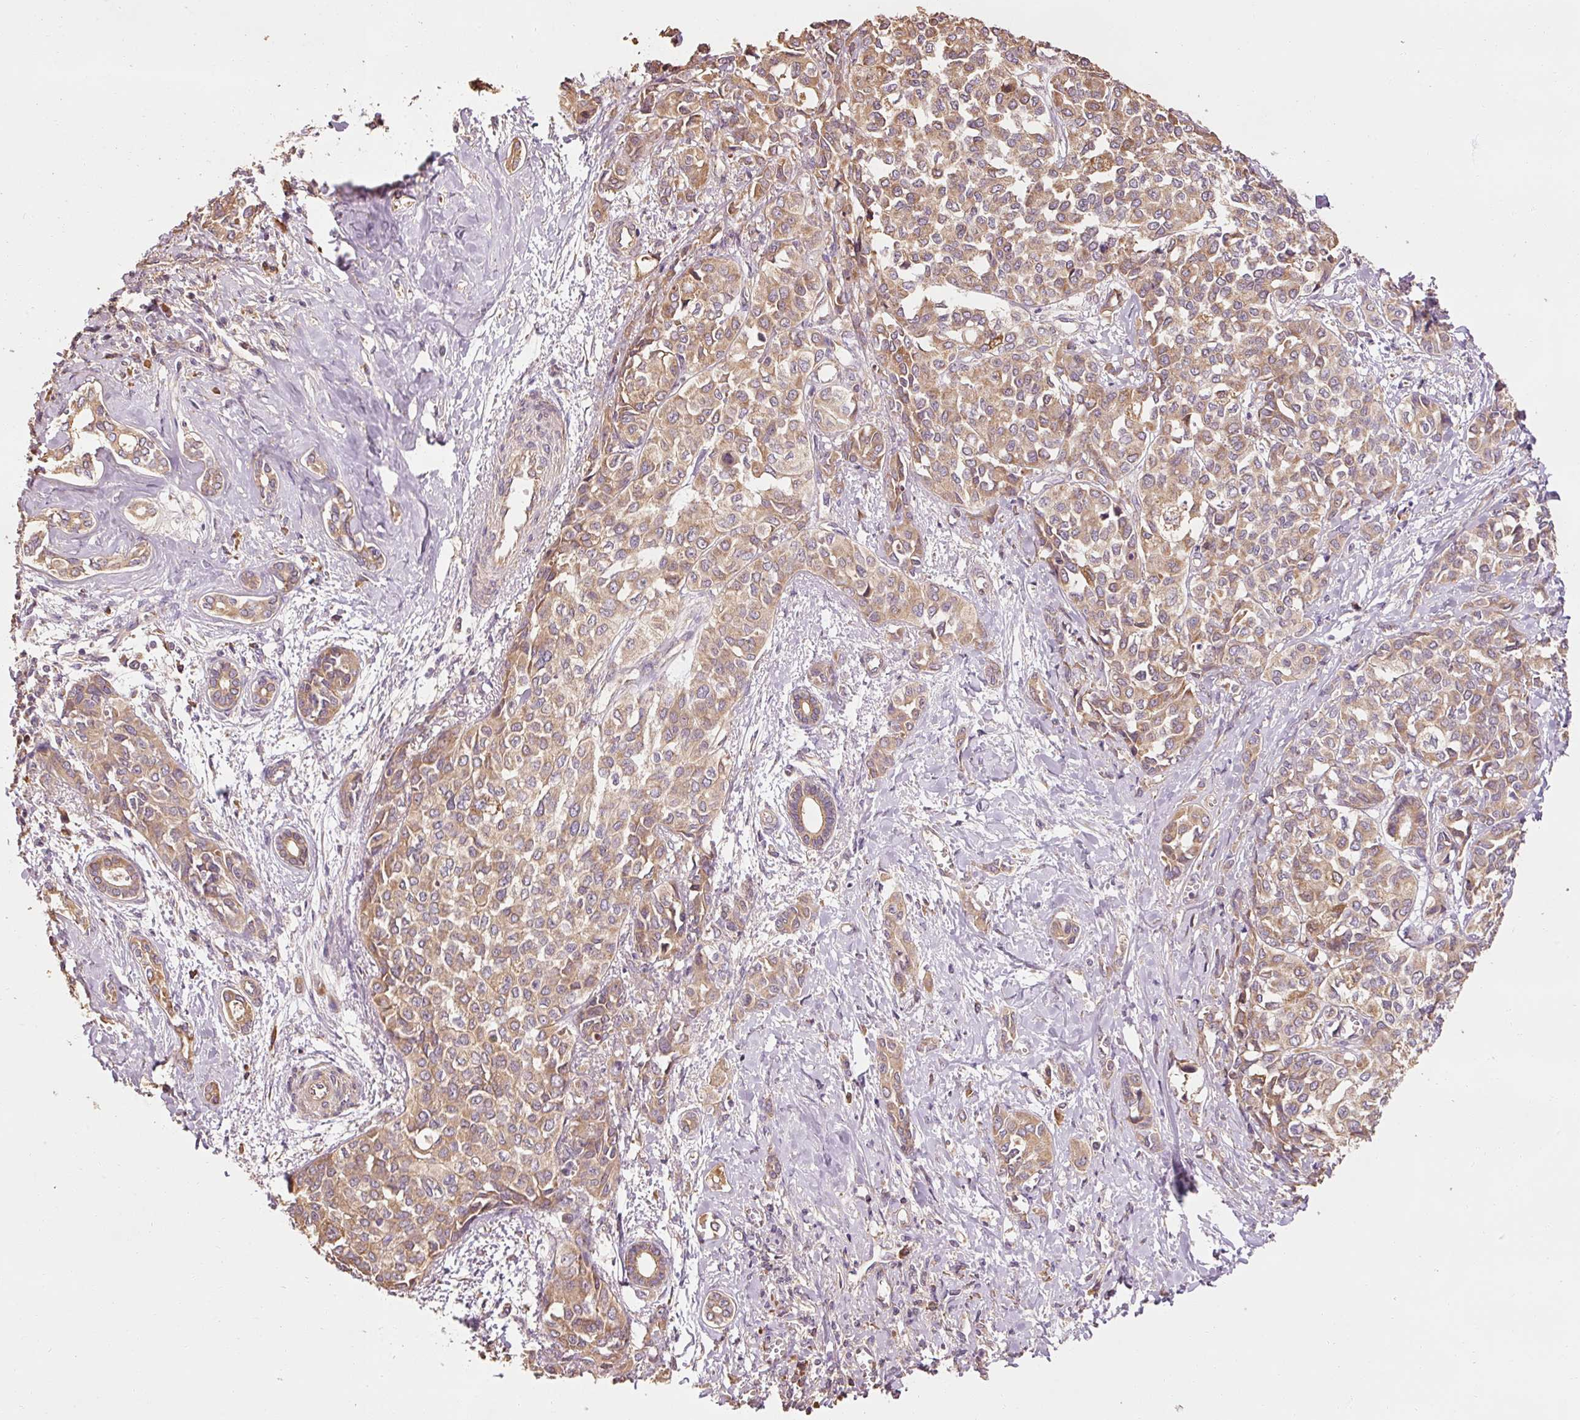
{"staining": {"intensity": "moderate", "quantity": ">75%", "location": "cytoplasmic/membranous"}, "tissue": "liver cancer", "cell_type": "Tumor cells", "image_type": "cancer", "snomed": [{"axis": "morphology", "description": "Cholangiocarcinoma"}, {"axis": "topography", "description": "Liver"}], "caption": "A medium amount of moderate cytoplasmic/membranous positivity is identified in about >75% of tumor cells in cholangiocarcinoma (liver) tissue.", "gene": "EFHC1", "patient": {"sex": "female", "age": 77}}